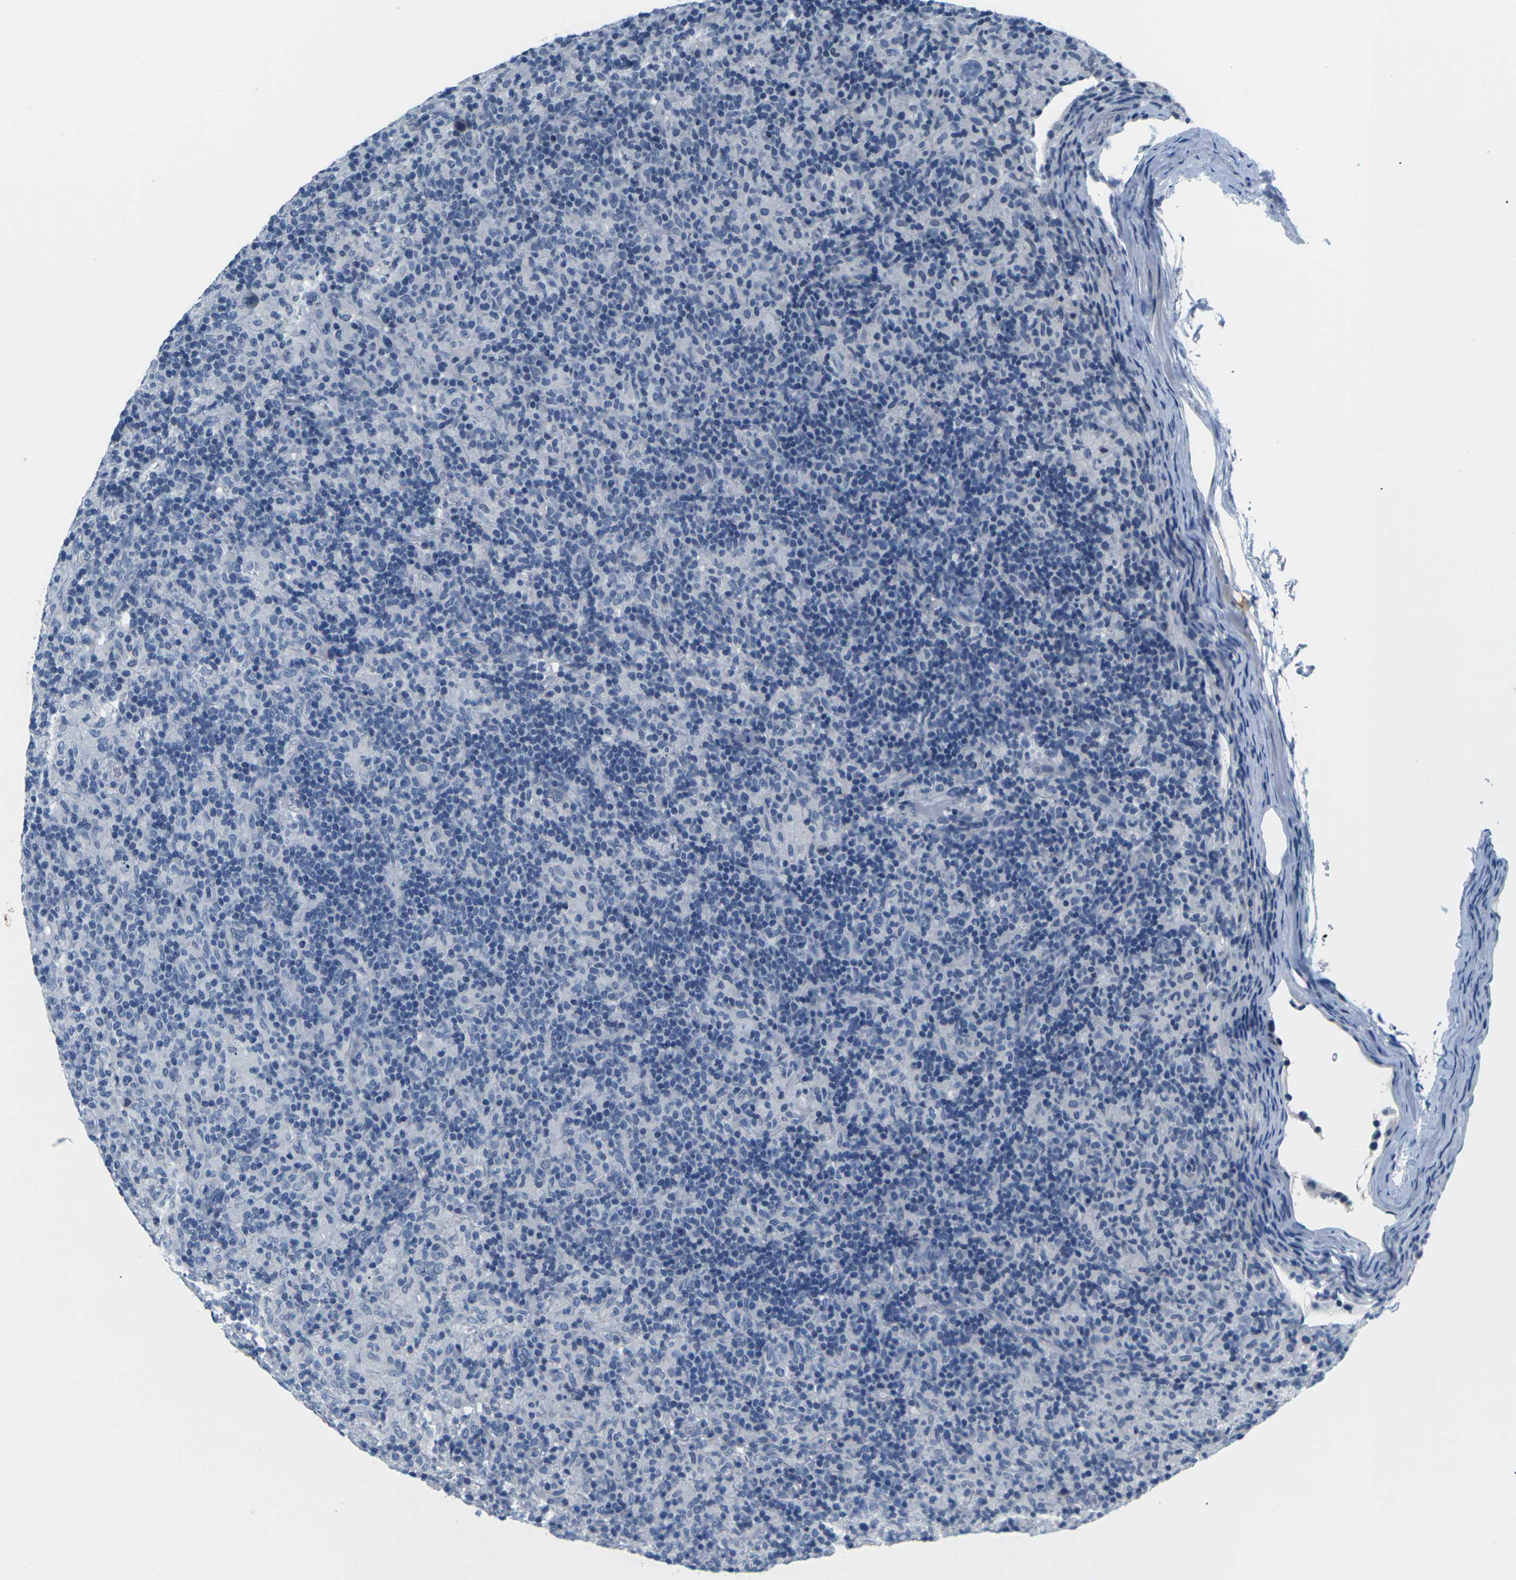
{"staining": {"intensity": "negative", "quantity": "none", "location": "none"}, "tissue": "lymphoma", "cell_type": "Tumor cells", "image_type": "cancer", "snomed": [{"axis": "morphology", "description": "Hodgkin's disease, NOS"}, {"axis": "topography", "description": "Lymph node"}], "caption": "The micrograph exhibits no significant positivity in tumor cells of lymphoma.", "gene": "UMOD", "patient": {"sex": "male", "age": 70}}